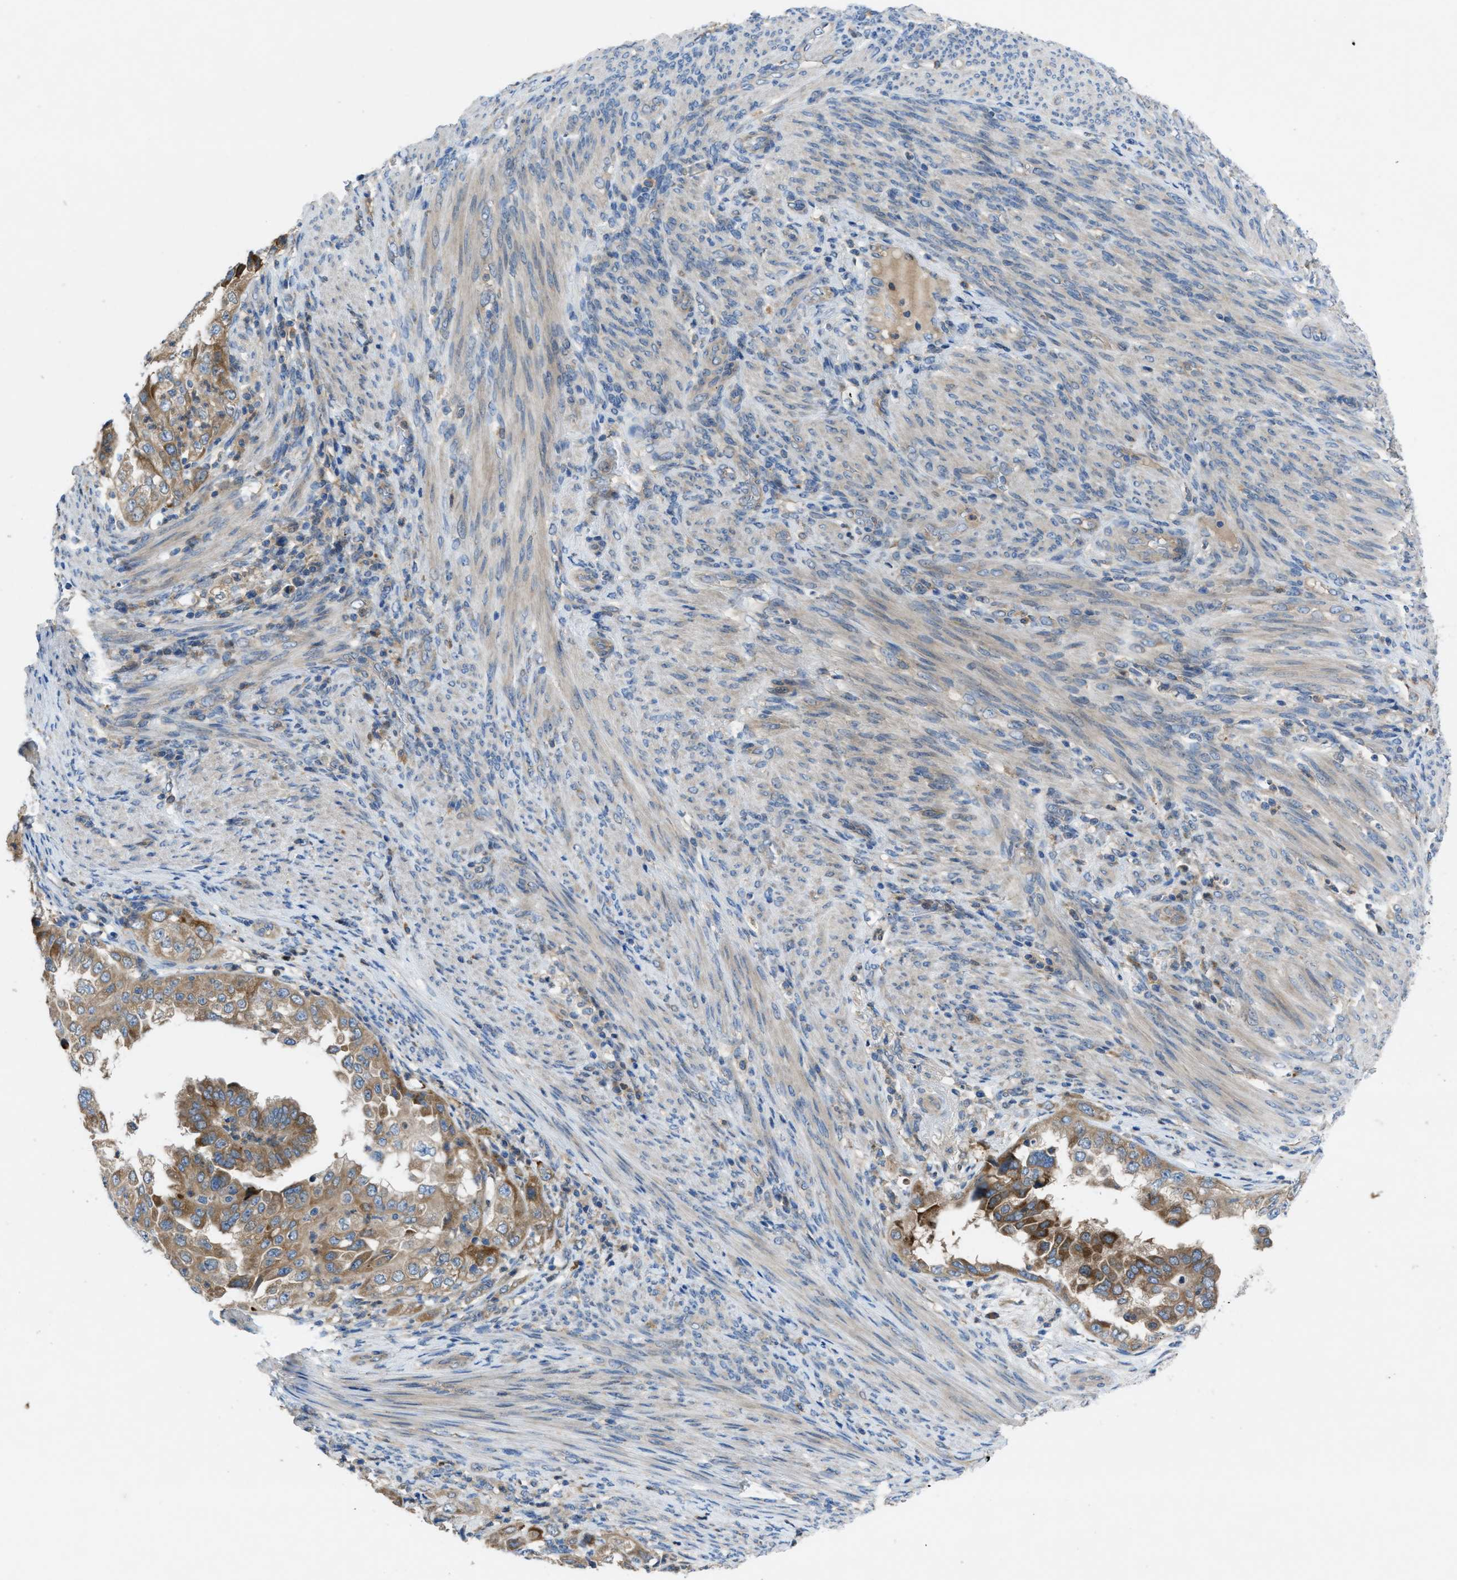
{"staining": {"intensity": "moderate", "quantity": ">75%", "location": "cytoplasmic/membranous"}, "tissue": "endometrial cancer", "cell_type": "Tumor cells", "image_type": "cancer", "snomed": [{"axis": "morphology", "description": "Adenocarcinoma, NOS"}, {"axis": "topography", "description": "Endometrium"}], "caption": "Protein expression analysis of human endometrial cancer reveals moderate cytoplasmic/membranous expression in about >75% of tumor cells. (DAB (3,3'-diaminobenzidine) IHC with brightfield microscopy, high magnification).", "gene": "MAP3K20", "patient": {"sex": "female", "age": 85}}